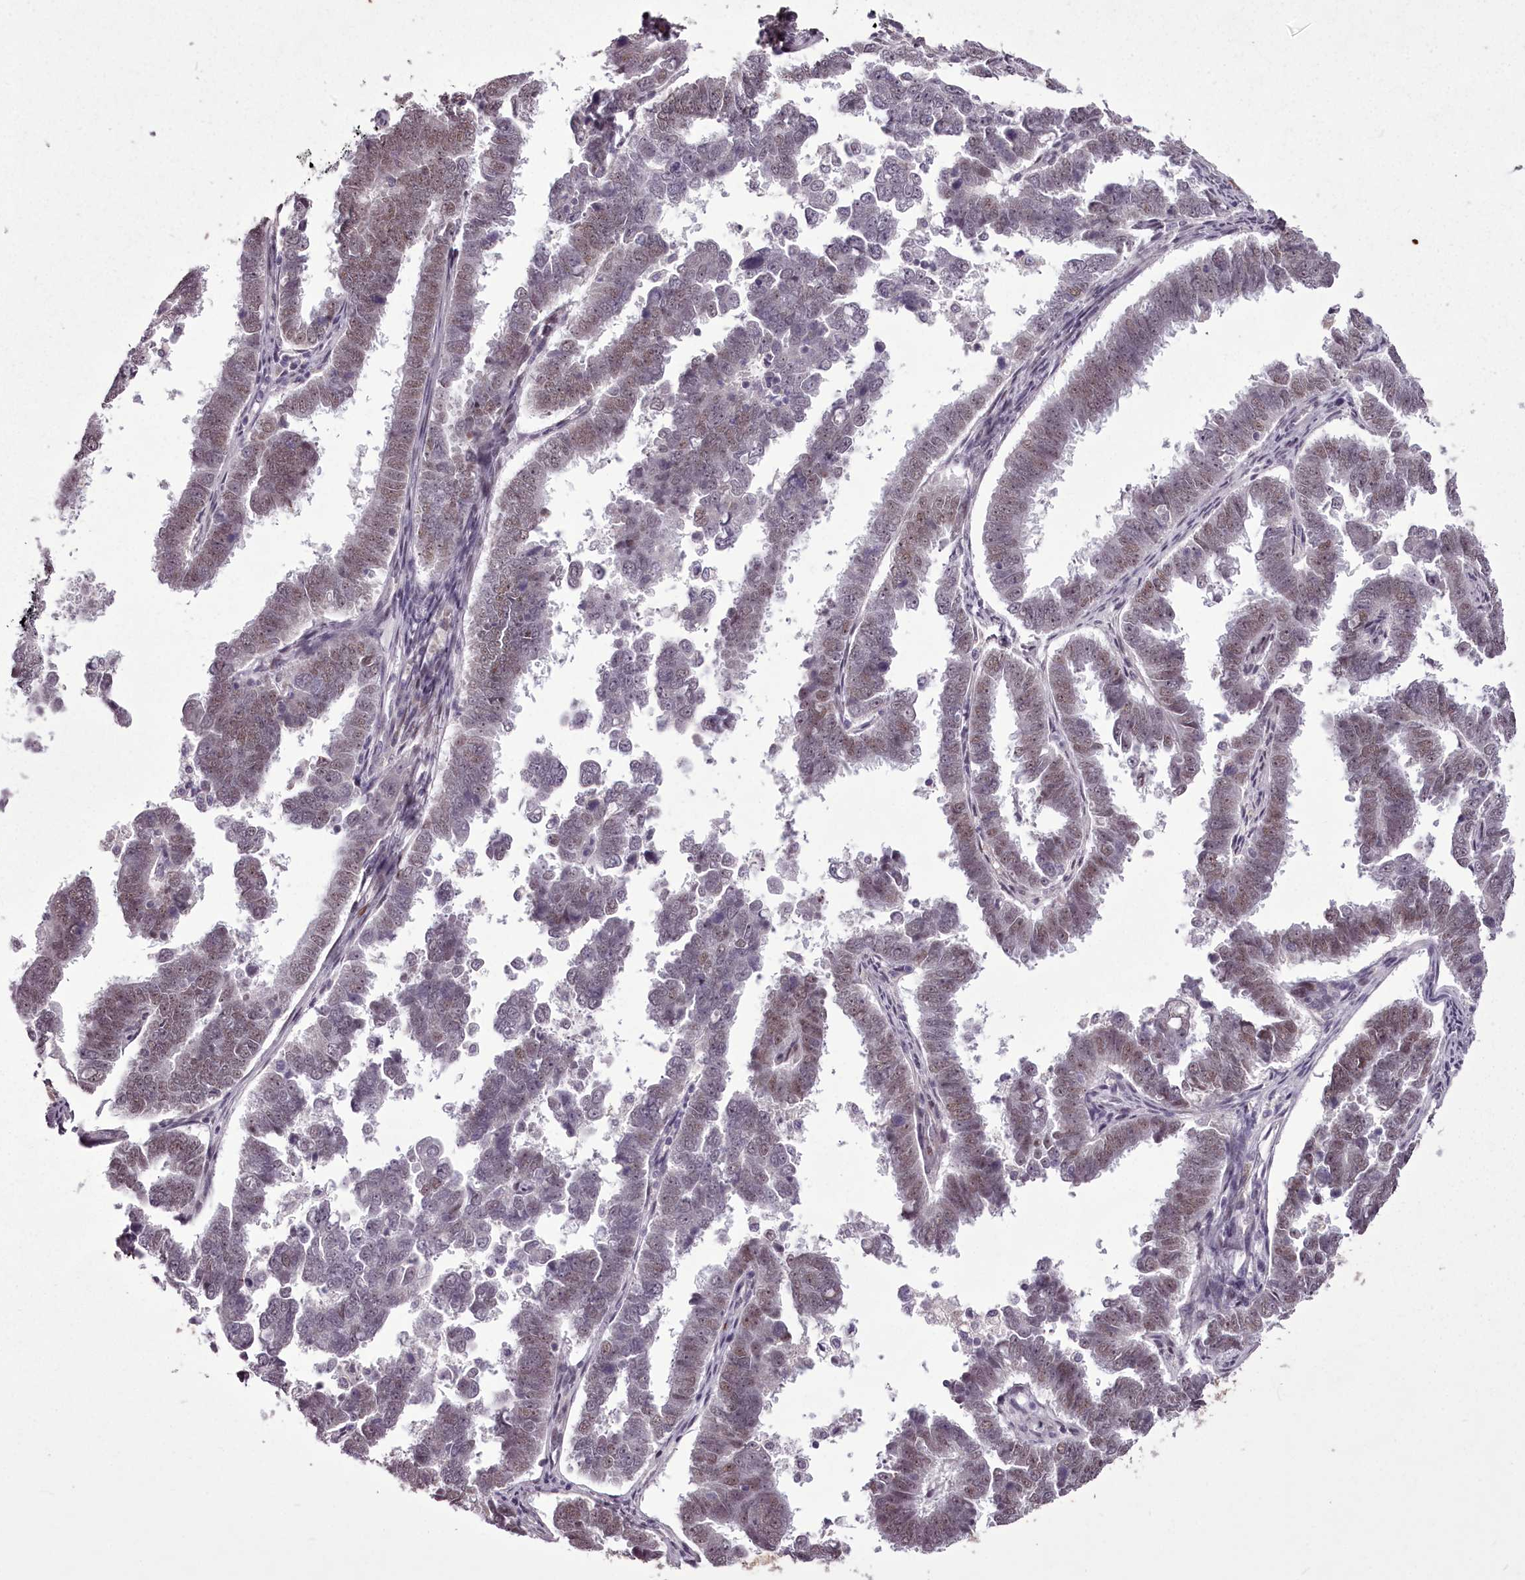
{"staining": {"intensity": "moderate", "quantity": "25%-75%", "location": "nuclear"}, "tissue": "endometrial cancer", "cell_type": "Tumor cells", "image_type": "cancer", "snomed": [{"axis": "morphology", "description": "Adenocarcinoma, NOS"}, {"axis": "topography", "description": "Endometrium"}], "caption": "A medium amount of moderate nuclear positivity is seen in approximately 25%-75% of tumor cells in endometrial cancer tissue. (DAB IHC with brightfield microscopy, high magnification).", "gene": "C1orf56", "patient": {"sex": "female", "age": 75}}